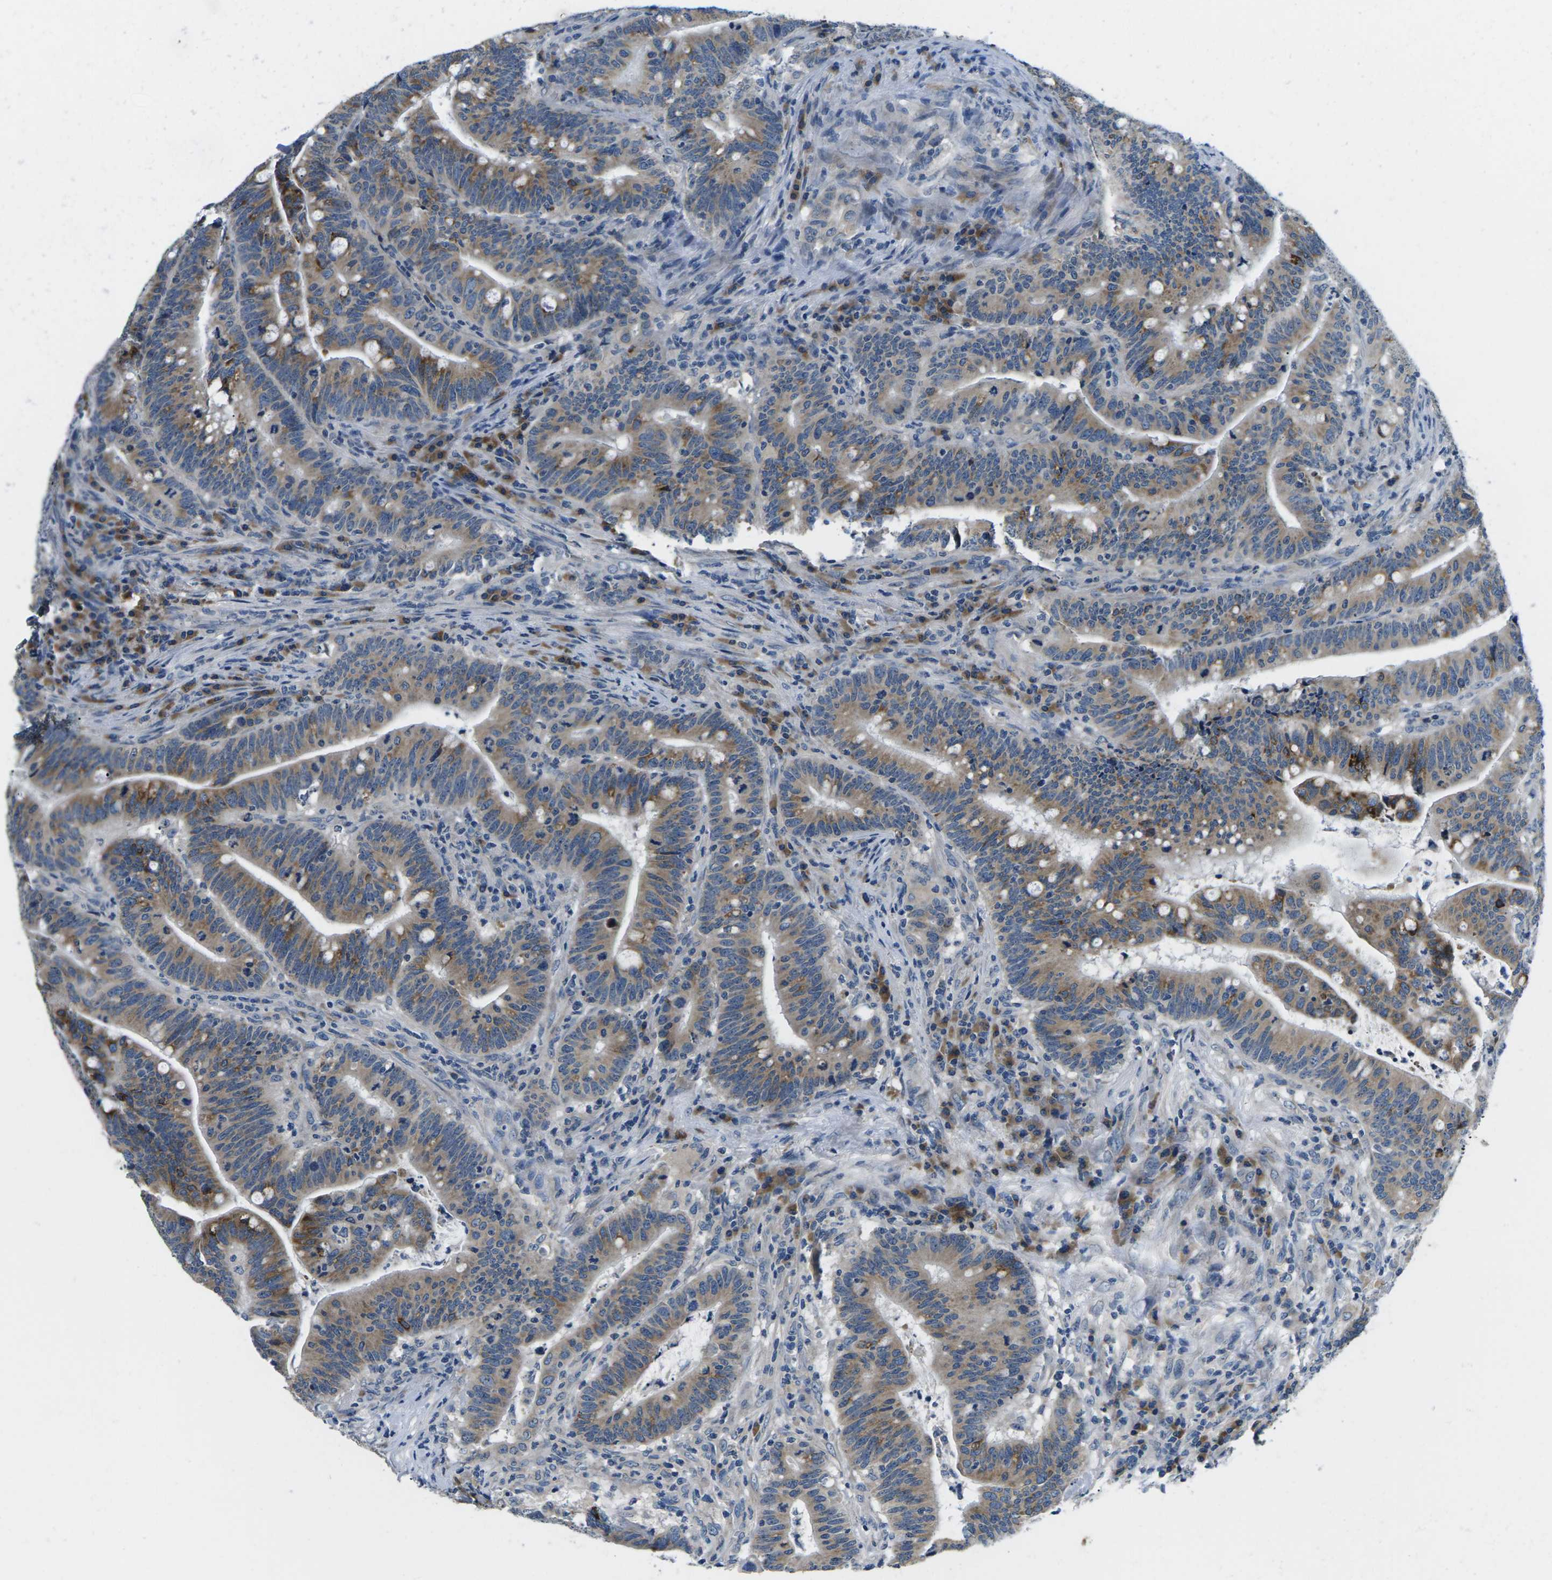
{"staining": {"intensity": "moderate", "quantity": ">75%", "location": "cytoplasmic/membranous"}, "tissue": "colorectal cancer", "cell_type": "Tumor cells", "image_type": "cancer", "snomed": [{"axis": "morphology", "description": "Normal tissue, NOS"}, {"axis": "morphology", "description": "Adenocarcinoma, NOS"}, {"axis": "topography", "description": "Colon"}], "caption": "Tumor cells exhibit medium levels of moderate cytoplasmic/membranous positivity in about >75% of cells in human colorectal cancer (adenocarcinoma). (Brightfield microscopy of DAB IHC at high magnification).", "gene": "ERGIC3", "patient": {"sex": "female", "age": 66}}